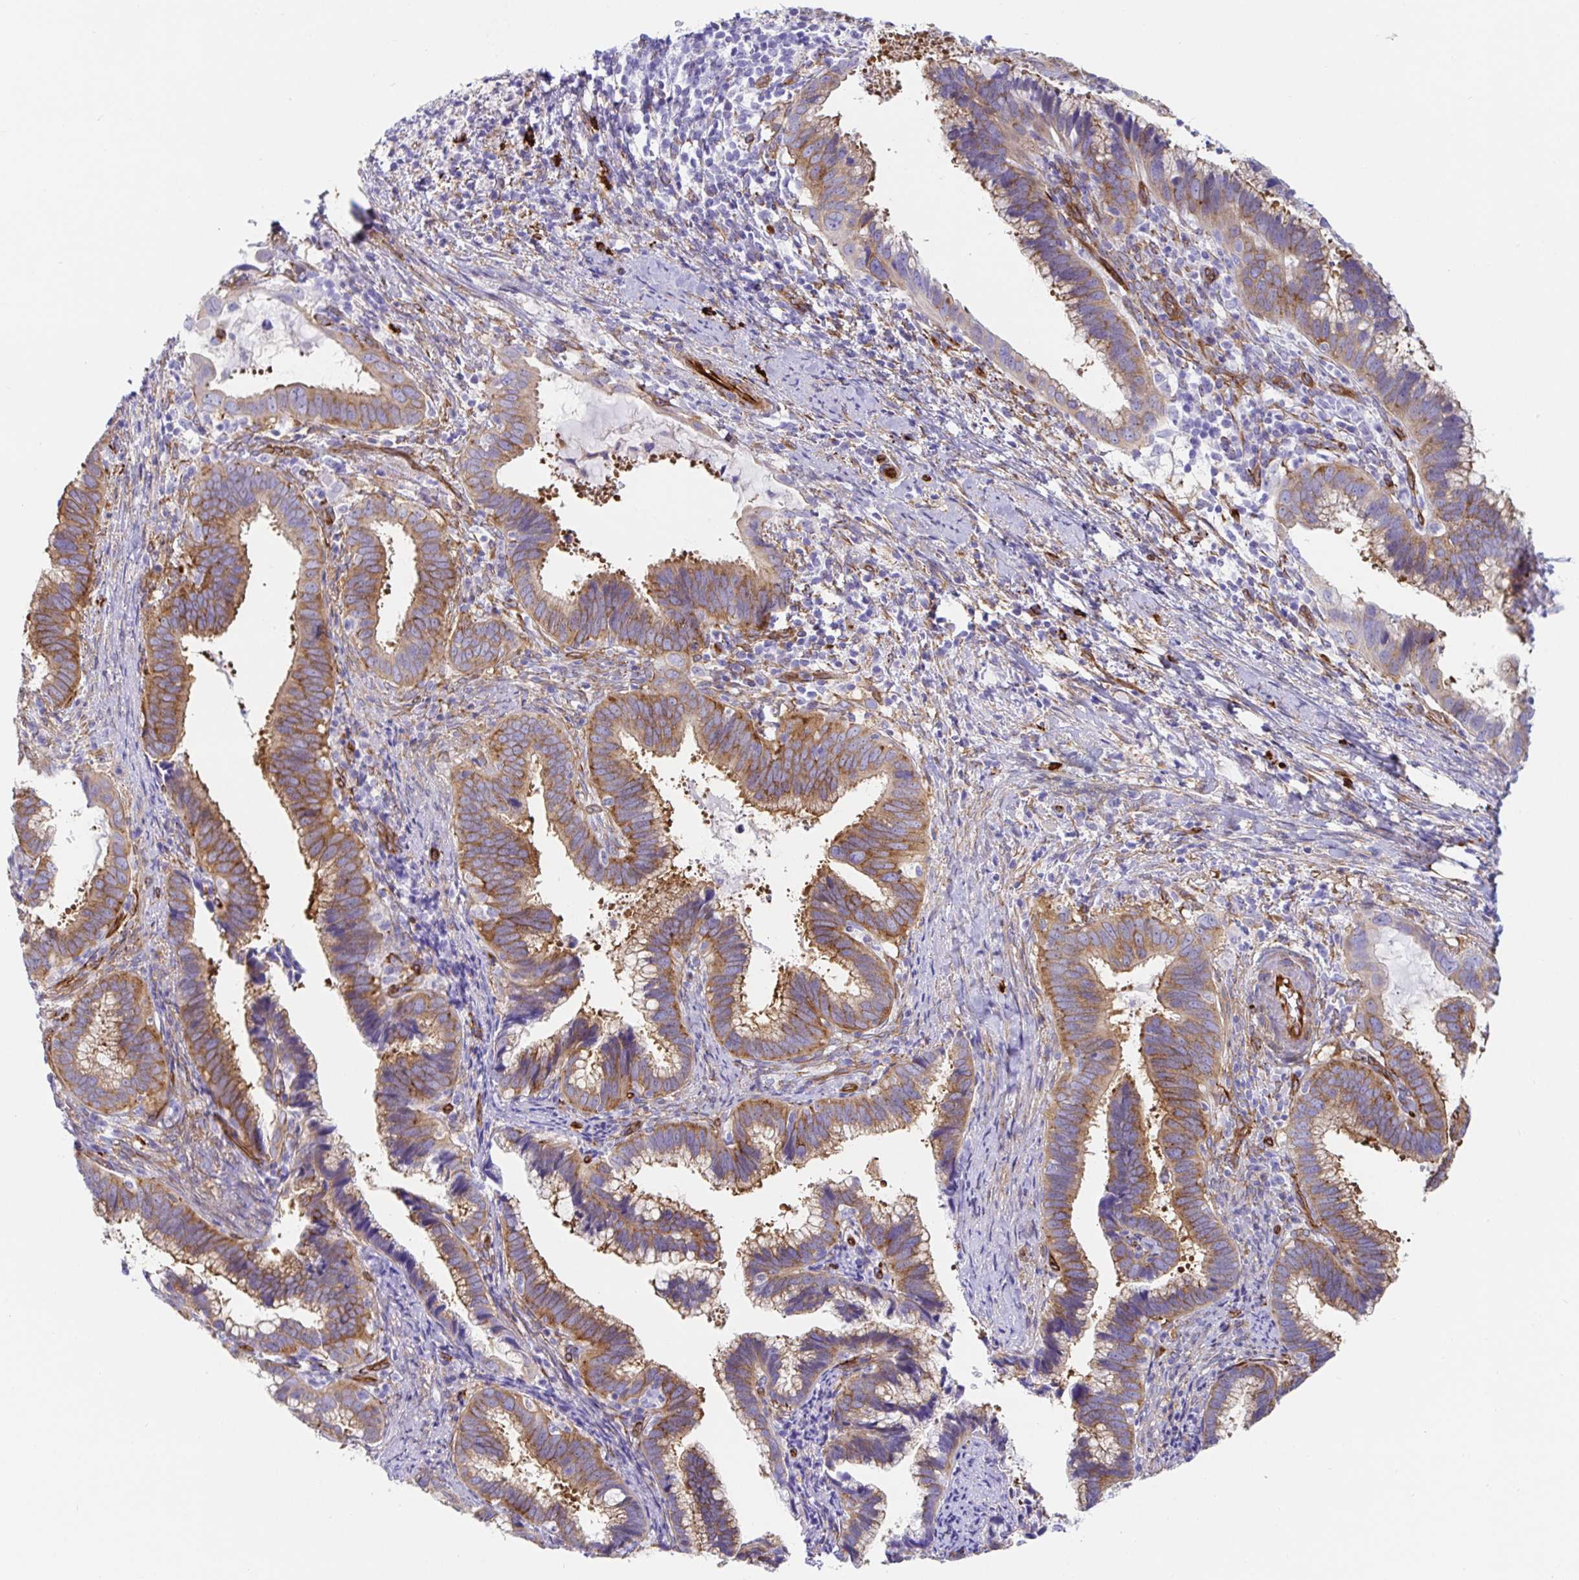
{"staining": {"intensity": "moderate", "quantity": ">75%", "location": "cytoplasmic/membranous"}, "tissue": "cervical cancer", "cell_type": "Tumor cells", "image_type": "cancer", "snomed": [{"axis": "morphology", "description": "Adenocarcinoma, NOS"}, {"axis": "topography", "description": "Cervix"}], "caption": "Immunohistochemical staining of cervical adenocarcinoma reveals moderate cytoplasmic/membranous protein staining in approximately >75% of tumor cells. (brown staining indicates protein expression, while blue staining denotes nuclei).", "gene": "DOCK1", "patient": {"sex": "female", "age": 56}}